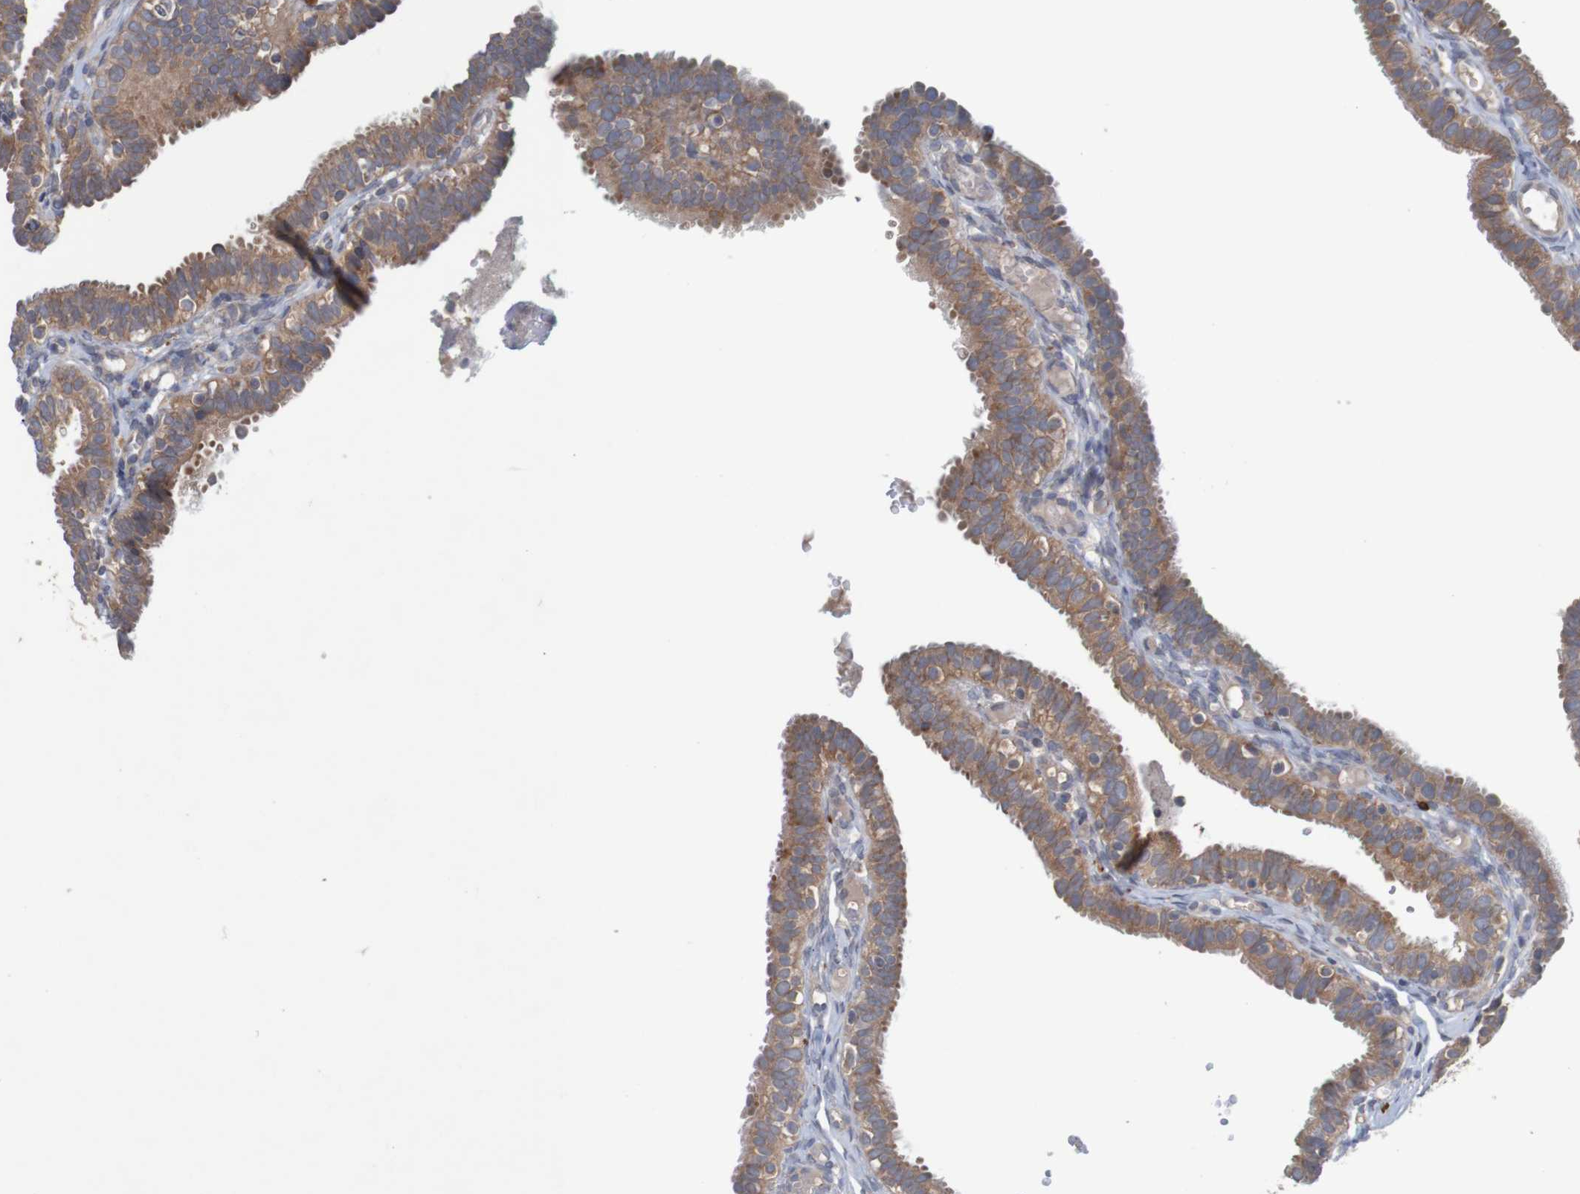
{"staining": {"intensity": "moderate", "quantity": ">75%", "location": "cytoplasmic/membranous"}, "tissue": "fallopian tube", "cell_type": "Glandular cells", "image_type": "normal", "snomed": [{"axis": "morphology", "description": "Normal tissue, NOS"}, {"axis": "topography", "description": "Fallopian tube"}, {"axis": "topography", "description": "Placenta"}], "caption": "Protein expression analysis of normal fallopian tube demonstrates moderate cytoplasmic/membranous expression in about >75% of glandular cells.", "gene": "B3GAT2", "patient": {"sex": "female", "age": 34}}